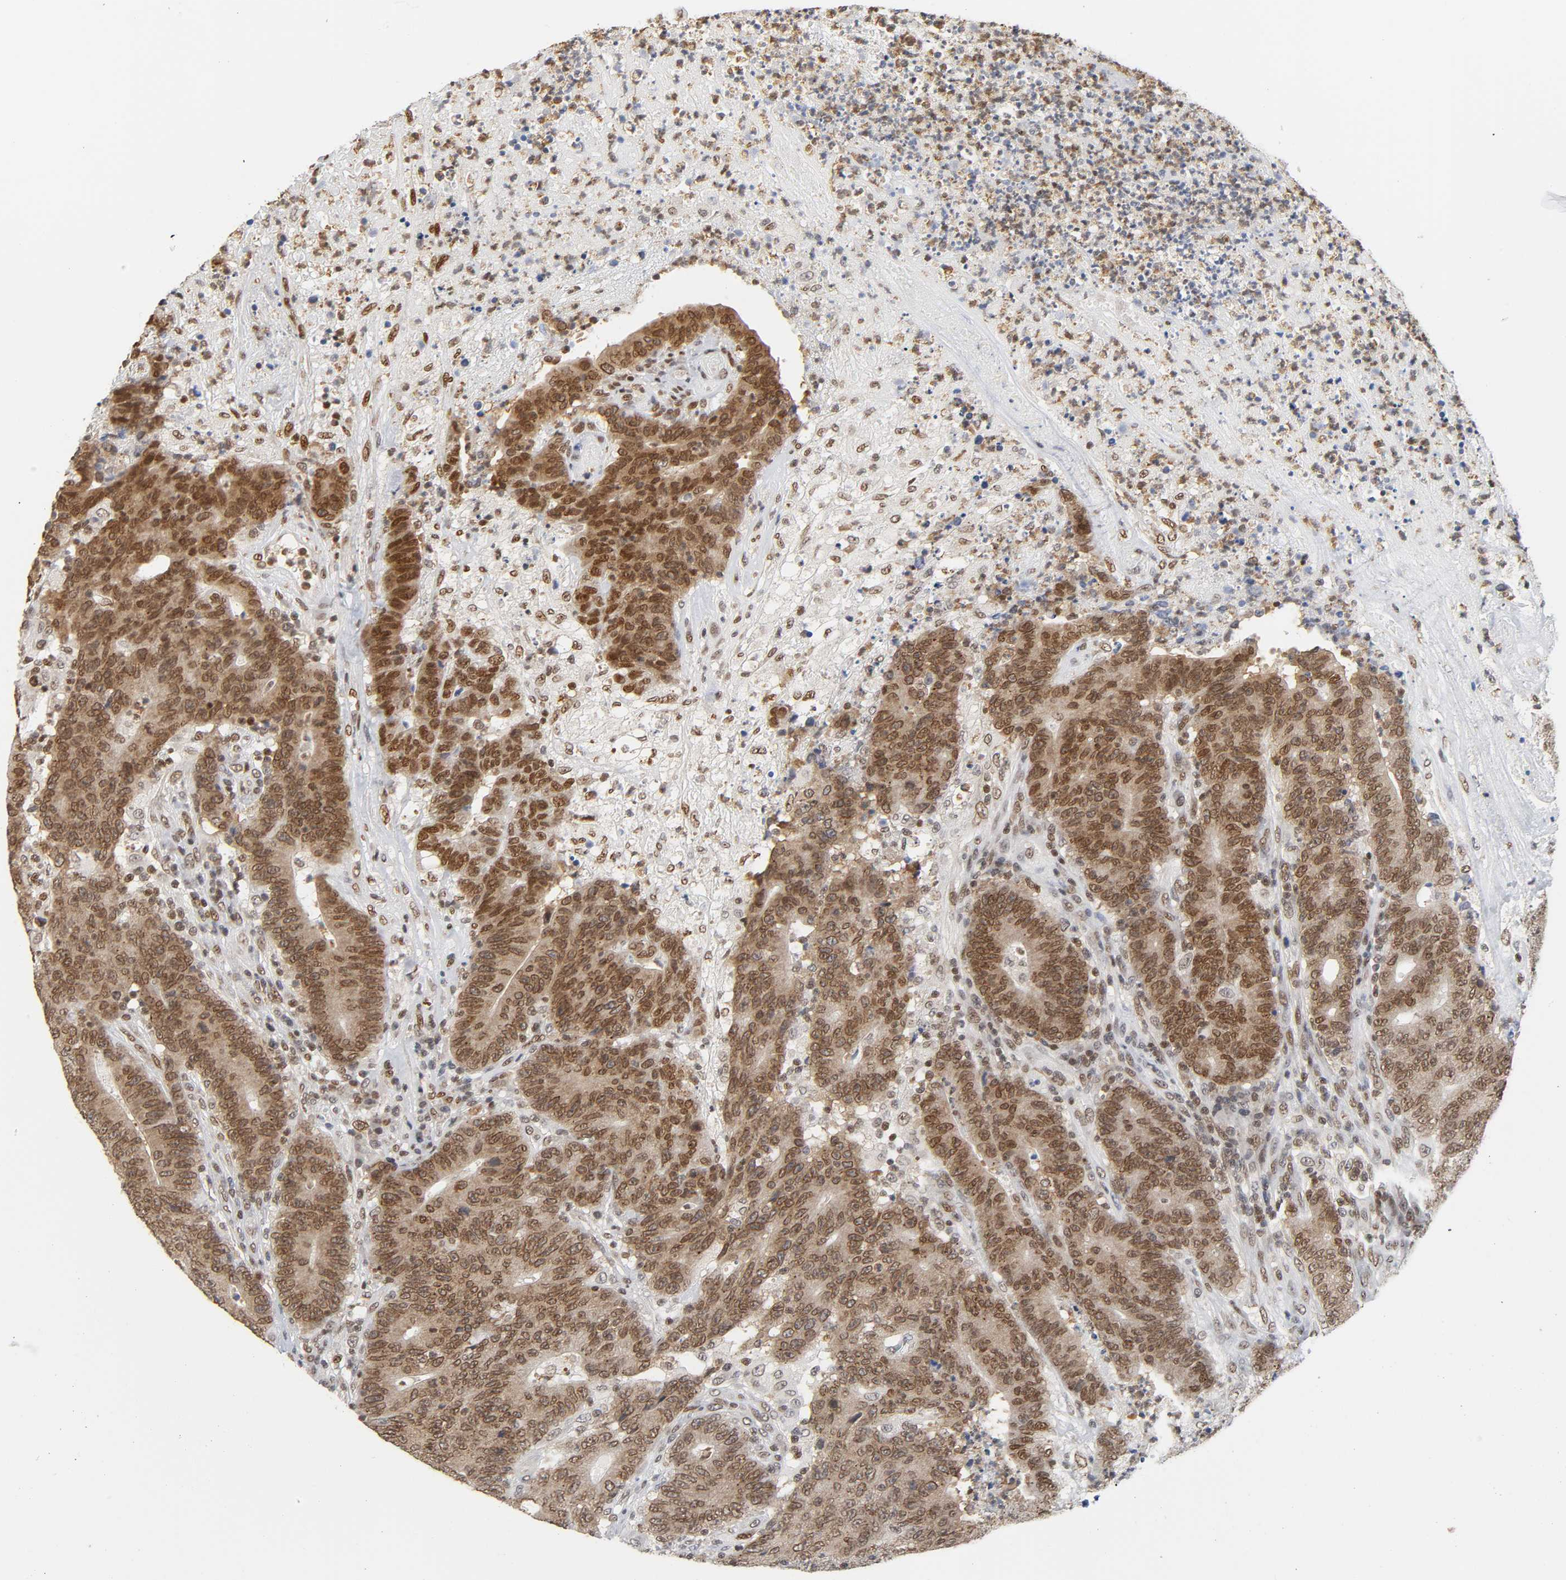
{"staining": {"intensity": "strong", "quantity": ">75%", "location": "nuclear"}, "tissue": "colorectal cancer", "cell_type": "Tumor cells", "image_type": "cancer", "snomed": [{"axis": "morphology", "description": "Normal tissue, NOS"}, {"axis": "morphology", "description": "Adenocarcinoma, NOS"}, {"axis": "topography", "description": "Colon"}], "caption": "Protein staining demonstrates strong nuclear staining in about >75% of tumor cells in colorectal cancer (adenocarcinoma). The staining was performed using DAB (3,3'-diaminobenzidine) to visualize the protein expression in brown, while the nuclei were stained in blue with hematoxylin (Magnification: 20x).", "gene": "SUMO1", "patient": {"sex": "female", "age": 75}}